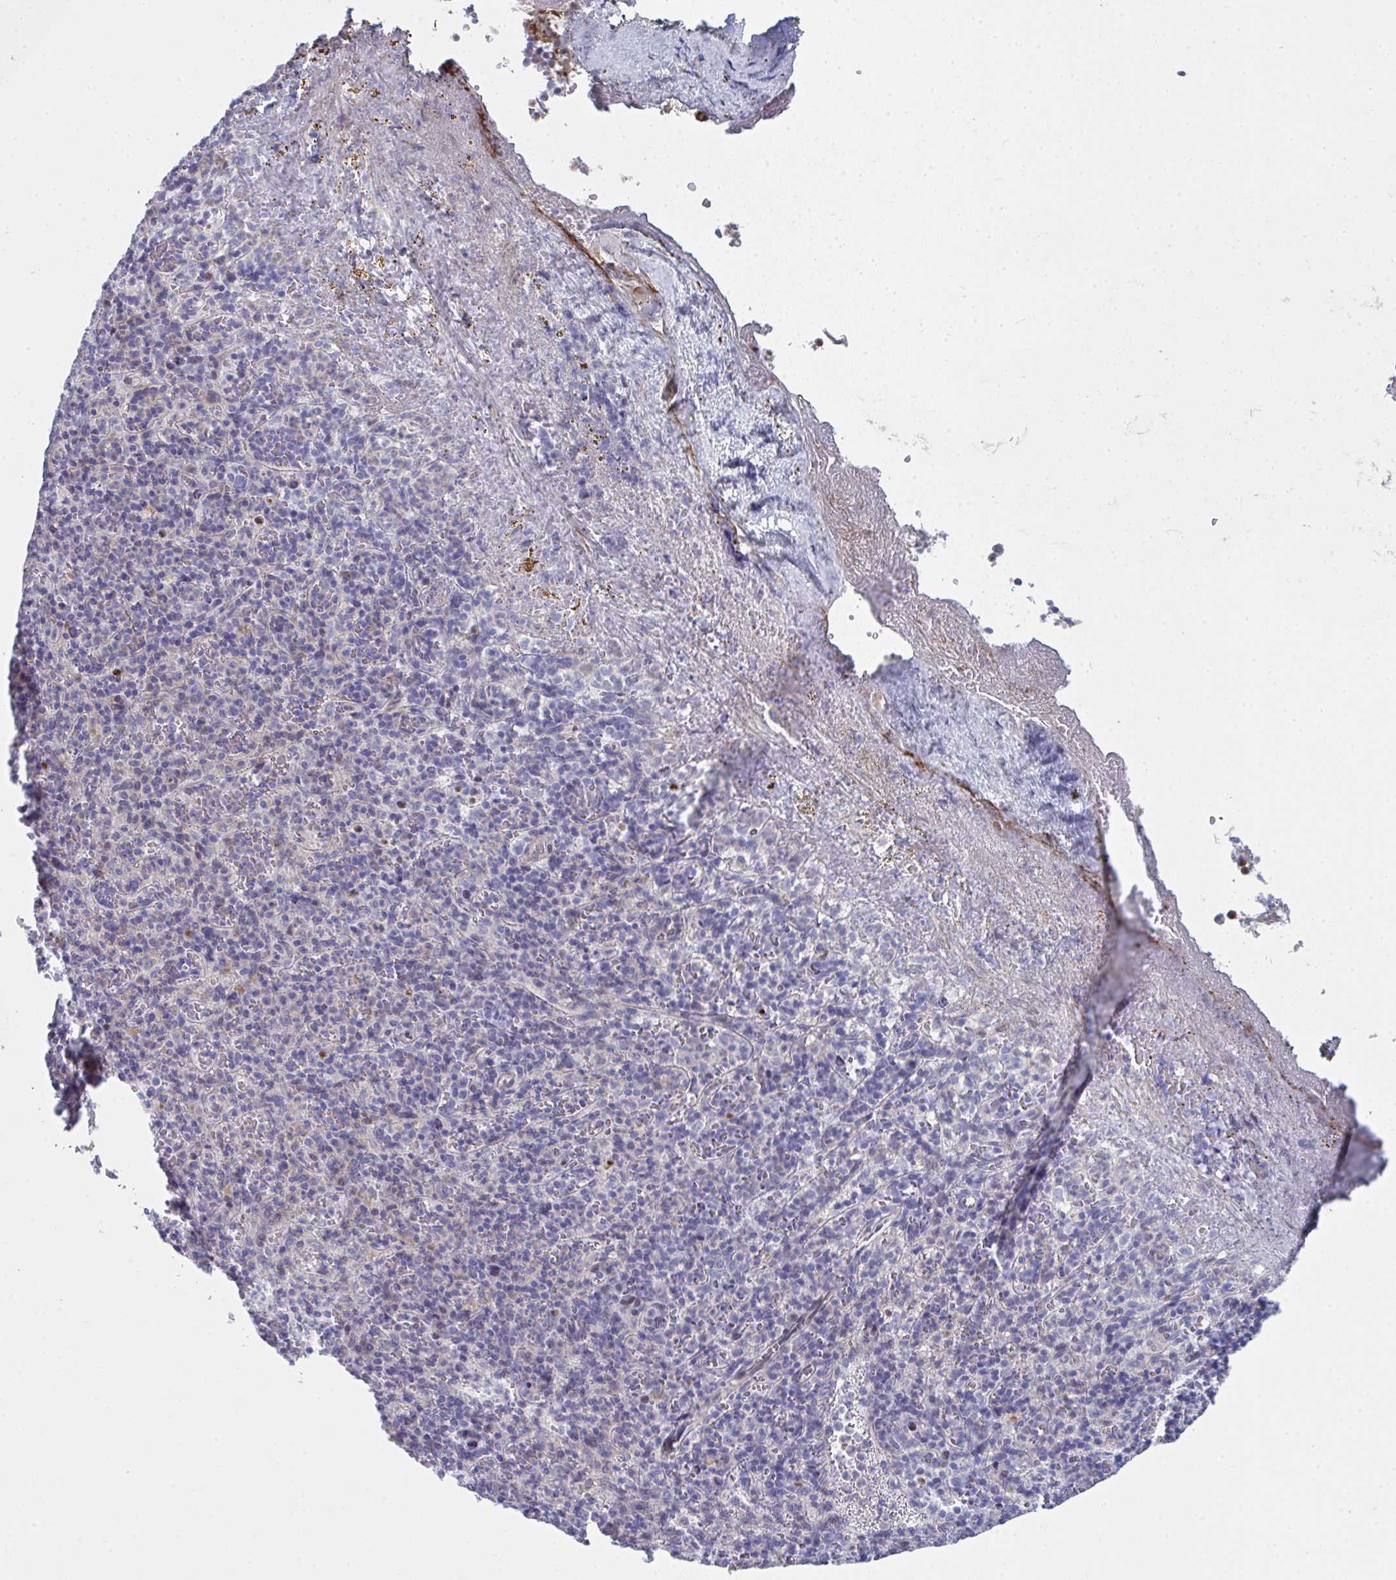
{"staining": {"intensity": "negative", "quantity": "none", "location": "none"}, "tissue": "spleen", "cell_type": "Cells in red pulp", "image_type": "normal", "snomed": [{"axis": "morphology", "description": "Normal tissue, NOS"}, {"axis": "topography", "description": "Spleen"}], "caption": "Histopathology image shows no protein positivity in cells in red pulp of unremarkable spleen.", "gene": "A1CF", "patient": {"sex": "female", "age": 74}}